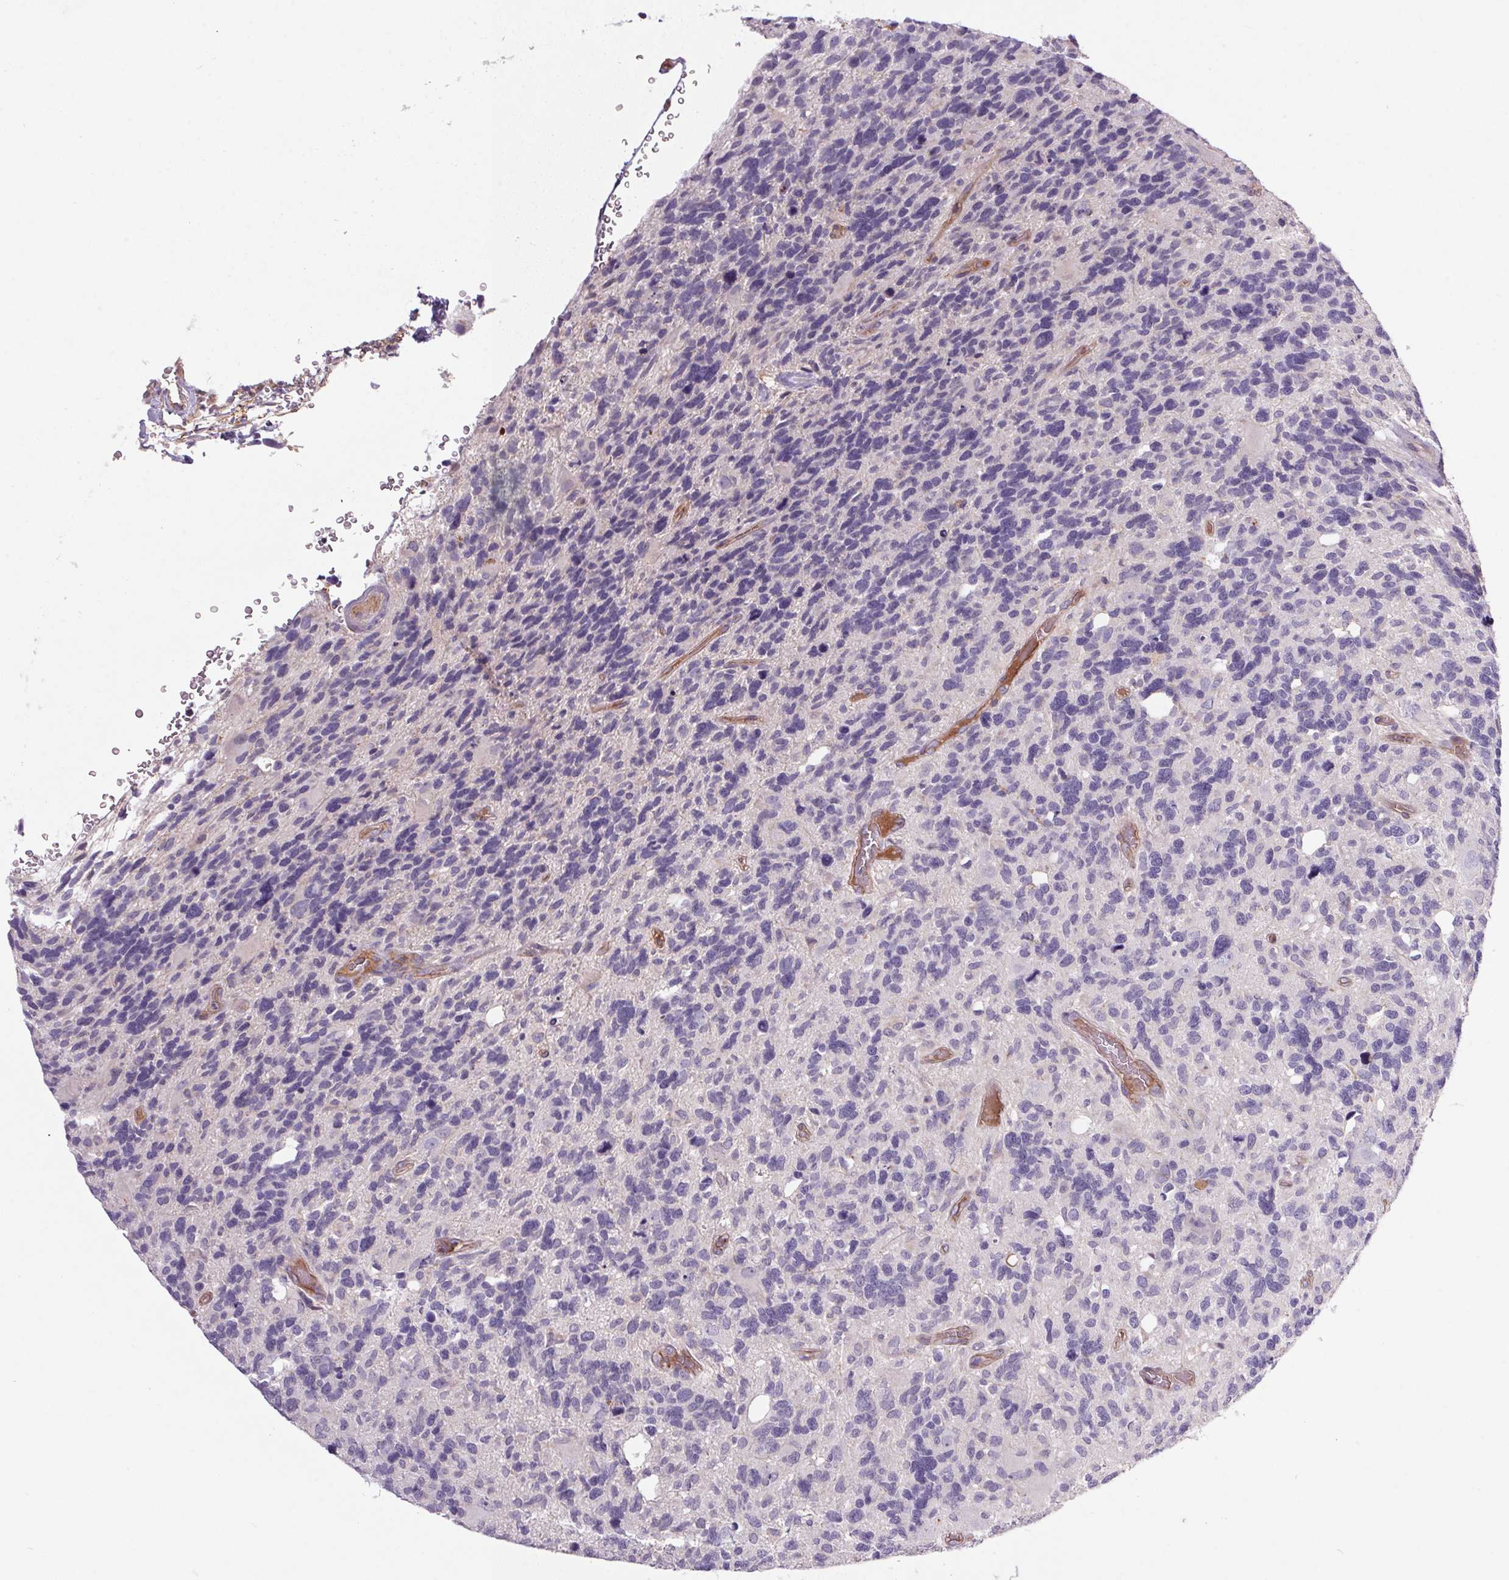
{"staining": {"intensity": "negative", "quantity": "none", "location": "none"}, "tissue": "glioma", "cell_type": "Tumor cells", "image_type": "cancer", "snomed": [{"axis": "morphology", "description": "Glioma, malignant, High grade"}, {"axis": "topography", "description": "Brain"}], "caption": "Tumor cells are negative for brown protein staining in malignant glioma (high-grade).", "gene": "APOC4", "patient": {"sex": "male", "age": 49}}